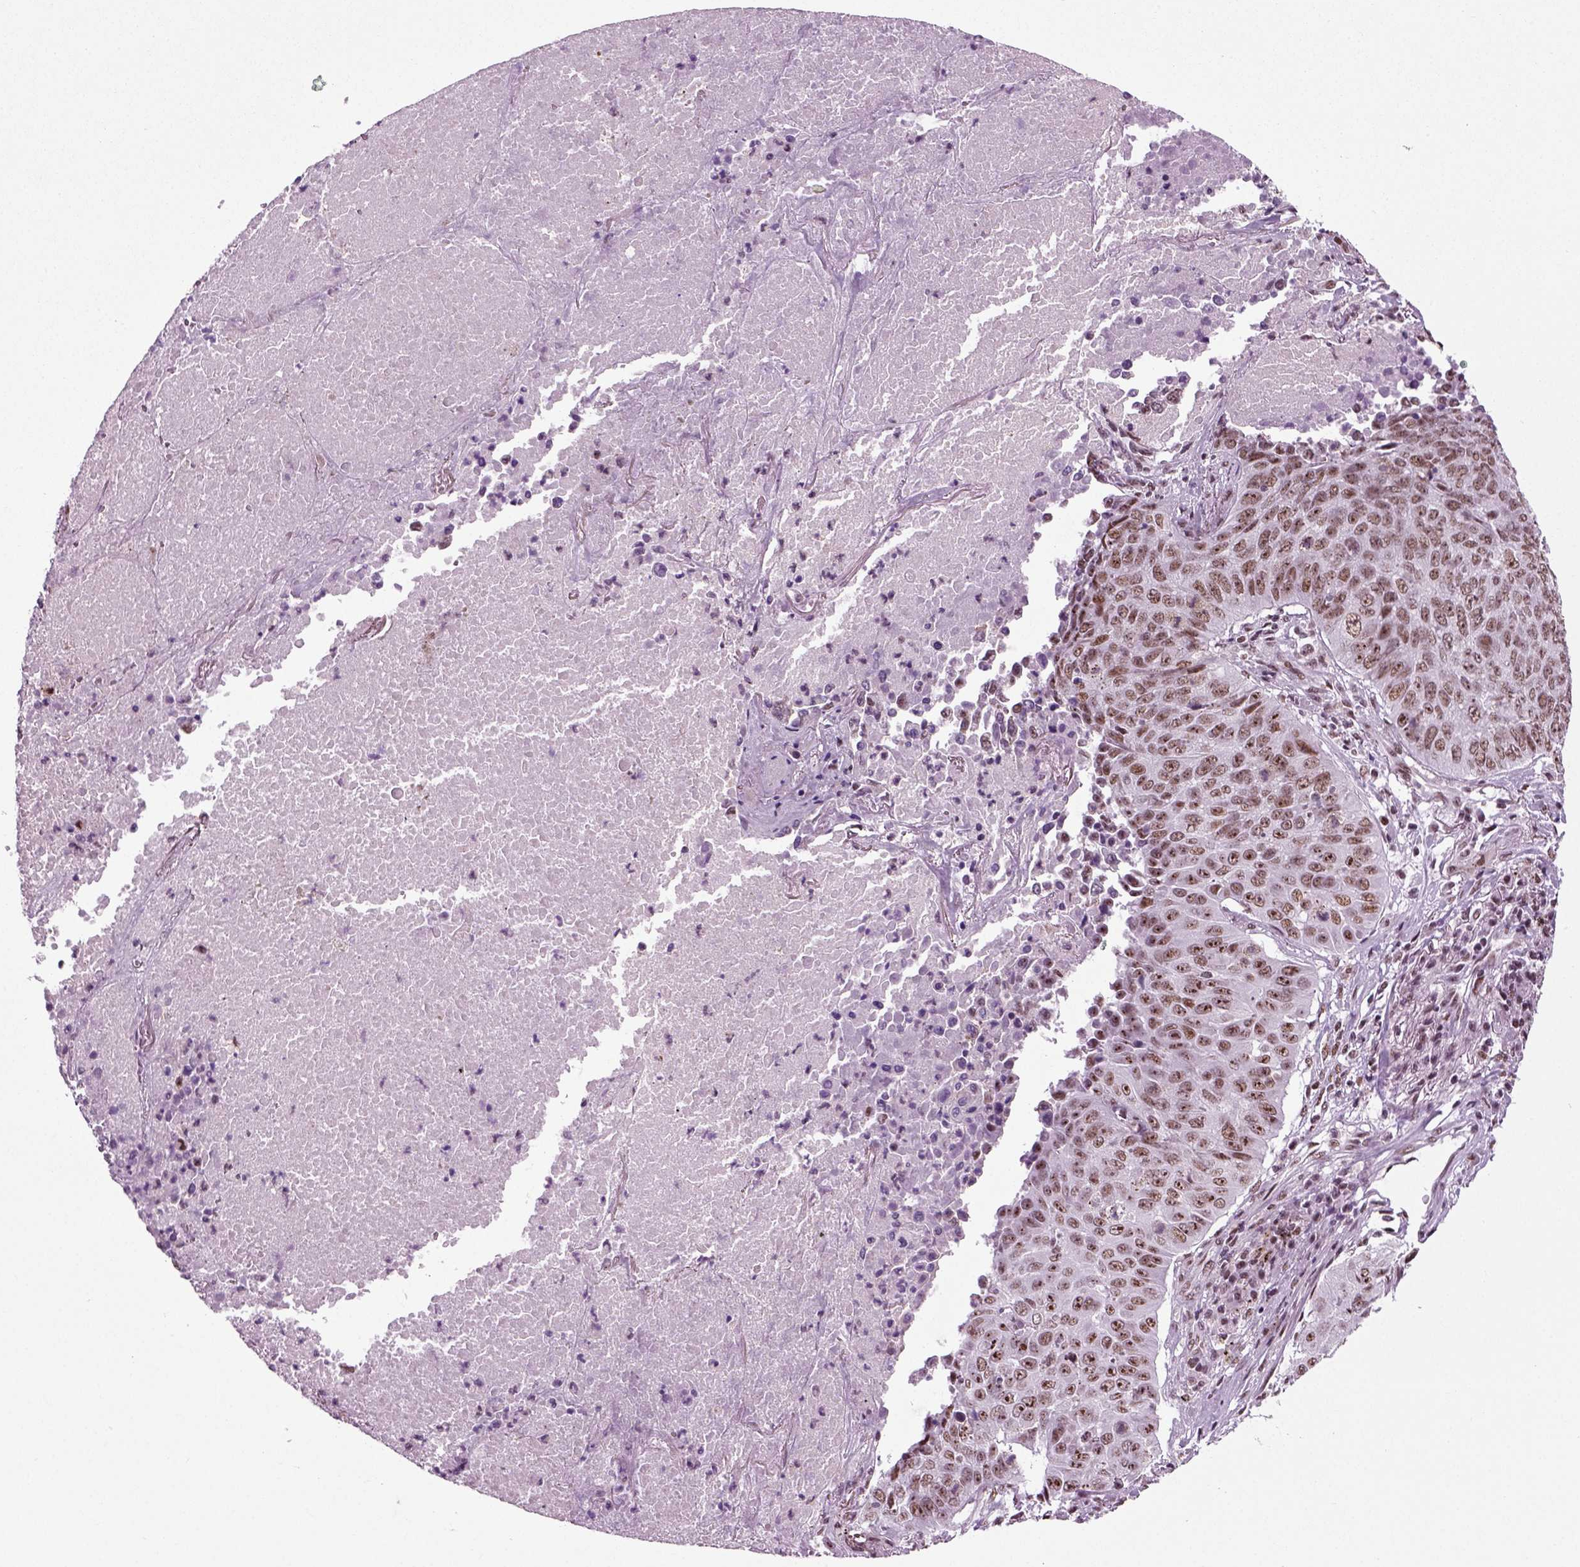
{"staining": {"intensity": "moderate", "quantity": ">75%", "location": "nuclear"}, "tissue": "lung cancer", "cell_type": "Tumor cells", "image_type": "cancer", "snomed": [{"axis": "morphology", "description": "Normal tissue, NOS"}, {"axis": "morphology", "description": "Squamous cell carcinoma, NOS"}, {"axis": "topography", "description": "Bronchus"}, {"axis": "topography", "description": "Lung"}], "caption": "This micrograph displays immunohistochemistry staining of human lung cancer (squamous cell carcinoma), with medium moderate nuclear positivity in about >75% of tumor cells.", "gene": "RCOR3", "patient": {"sex": "male", "age": 64}}